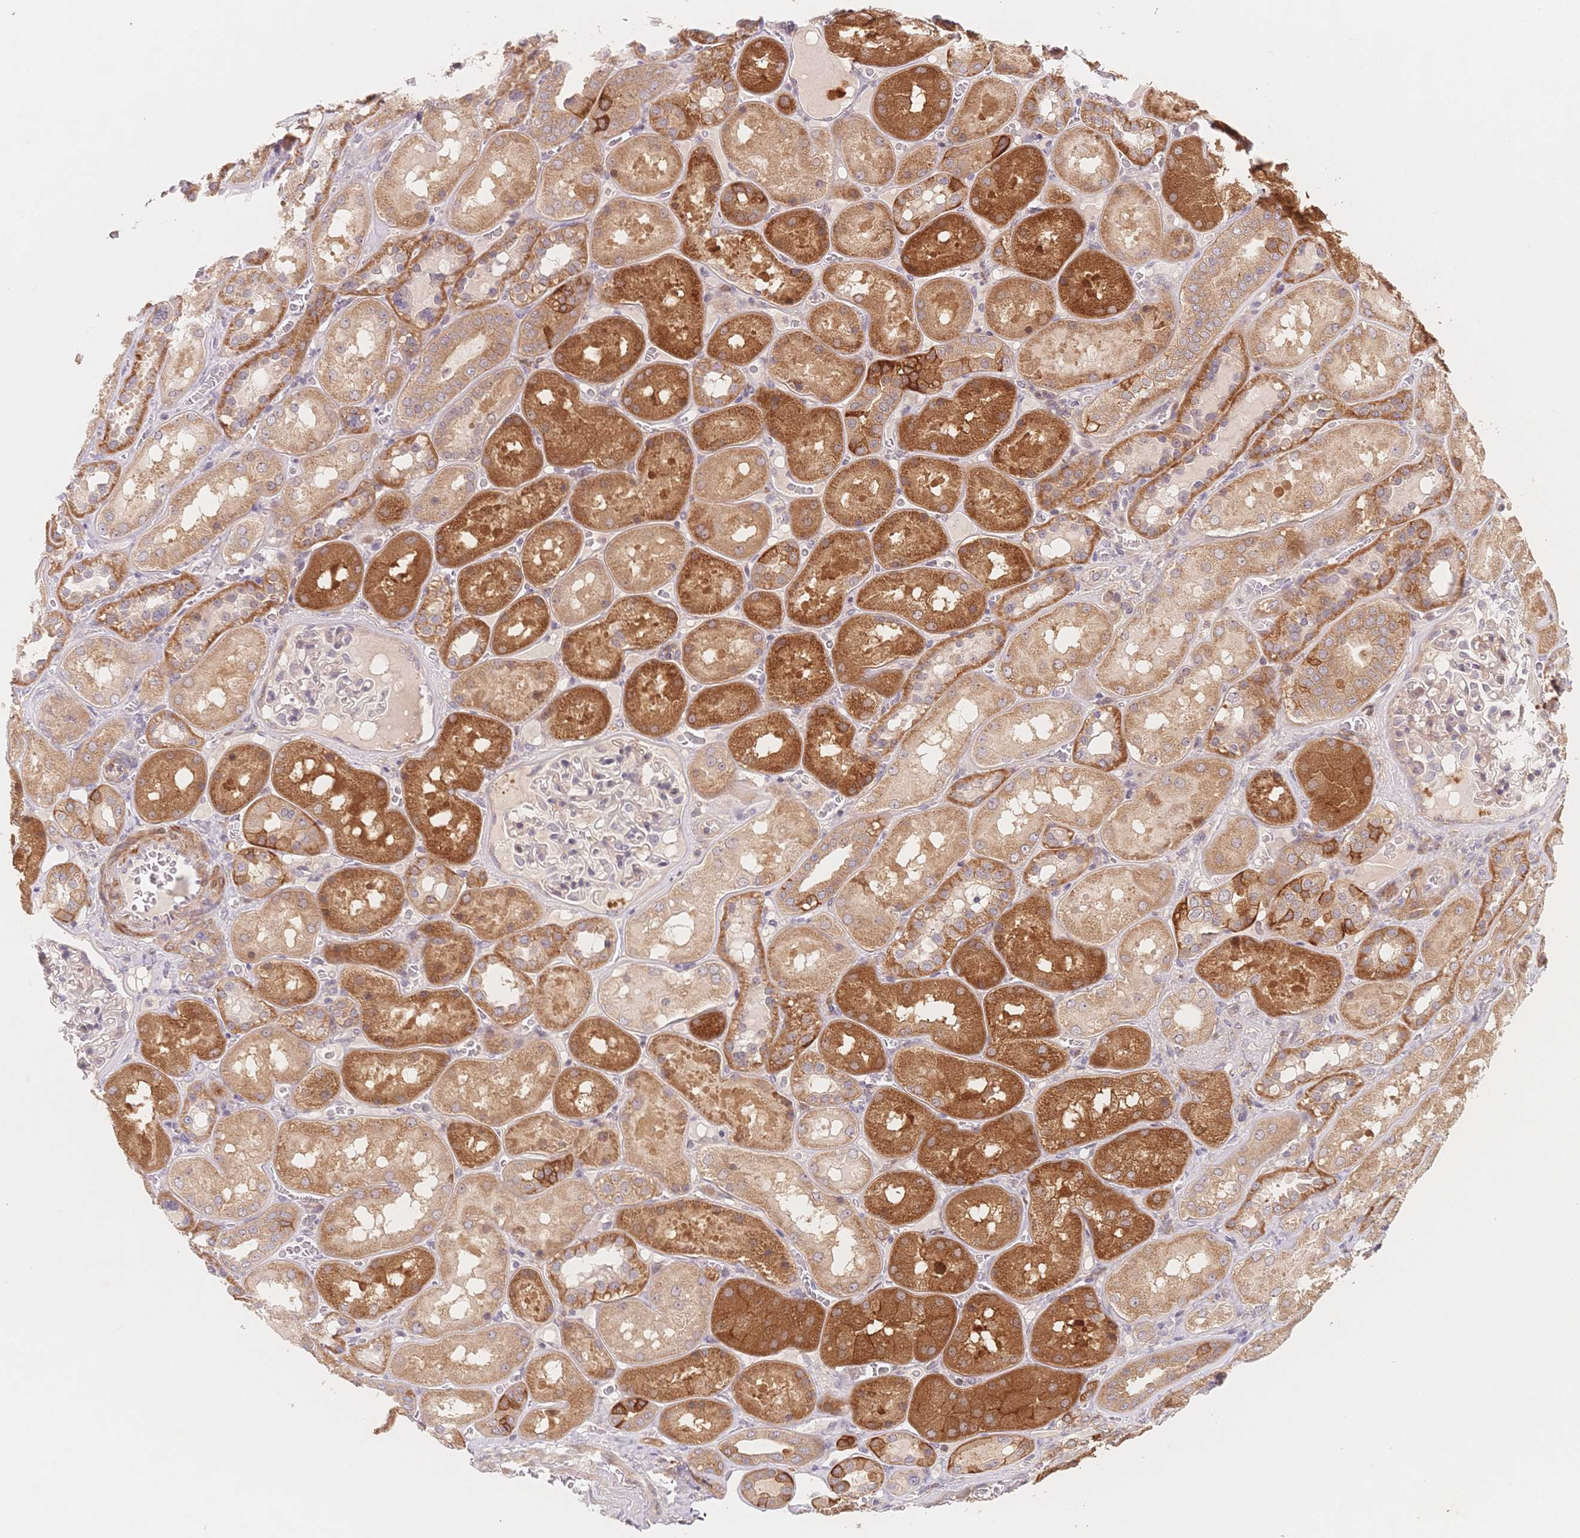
{"staining": {"intensity": "negative", "quantity": "none", "location": "none"}, "tissue": "kidney", "cell_type": "Cells in glomeruli", "image_type": "normal", "snomed": [{"axis": "morphology", "description": "Normal tissue, NOS"}, {"axis": "topography", "description": "Kidney"}], "caption": "DAB (3,3'-diaminobenzidine) immunohistochemical staining of unremarkable human kidney reveals no significant staining in cells in glomeruli. (DAB (3,3'-diaminobenzidine) IHC with hematoxylin counter stain).", "gene": "C12orf75", "patient": {"sex": "male", "age": 73}}